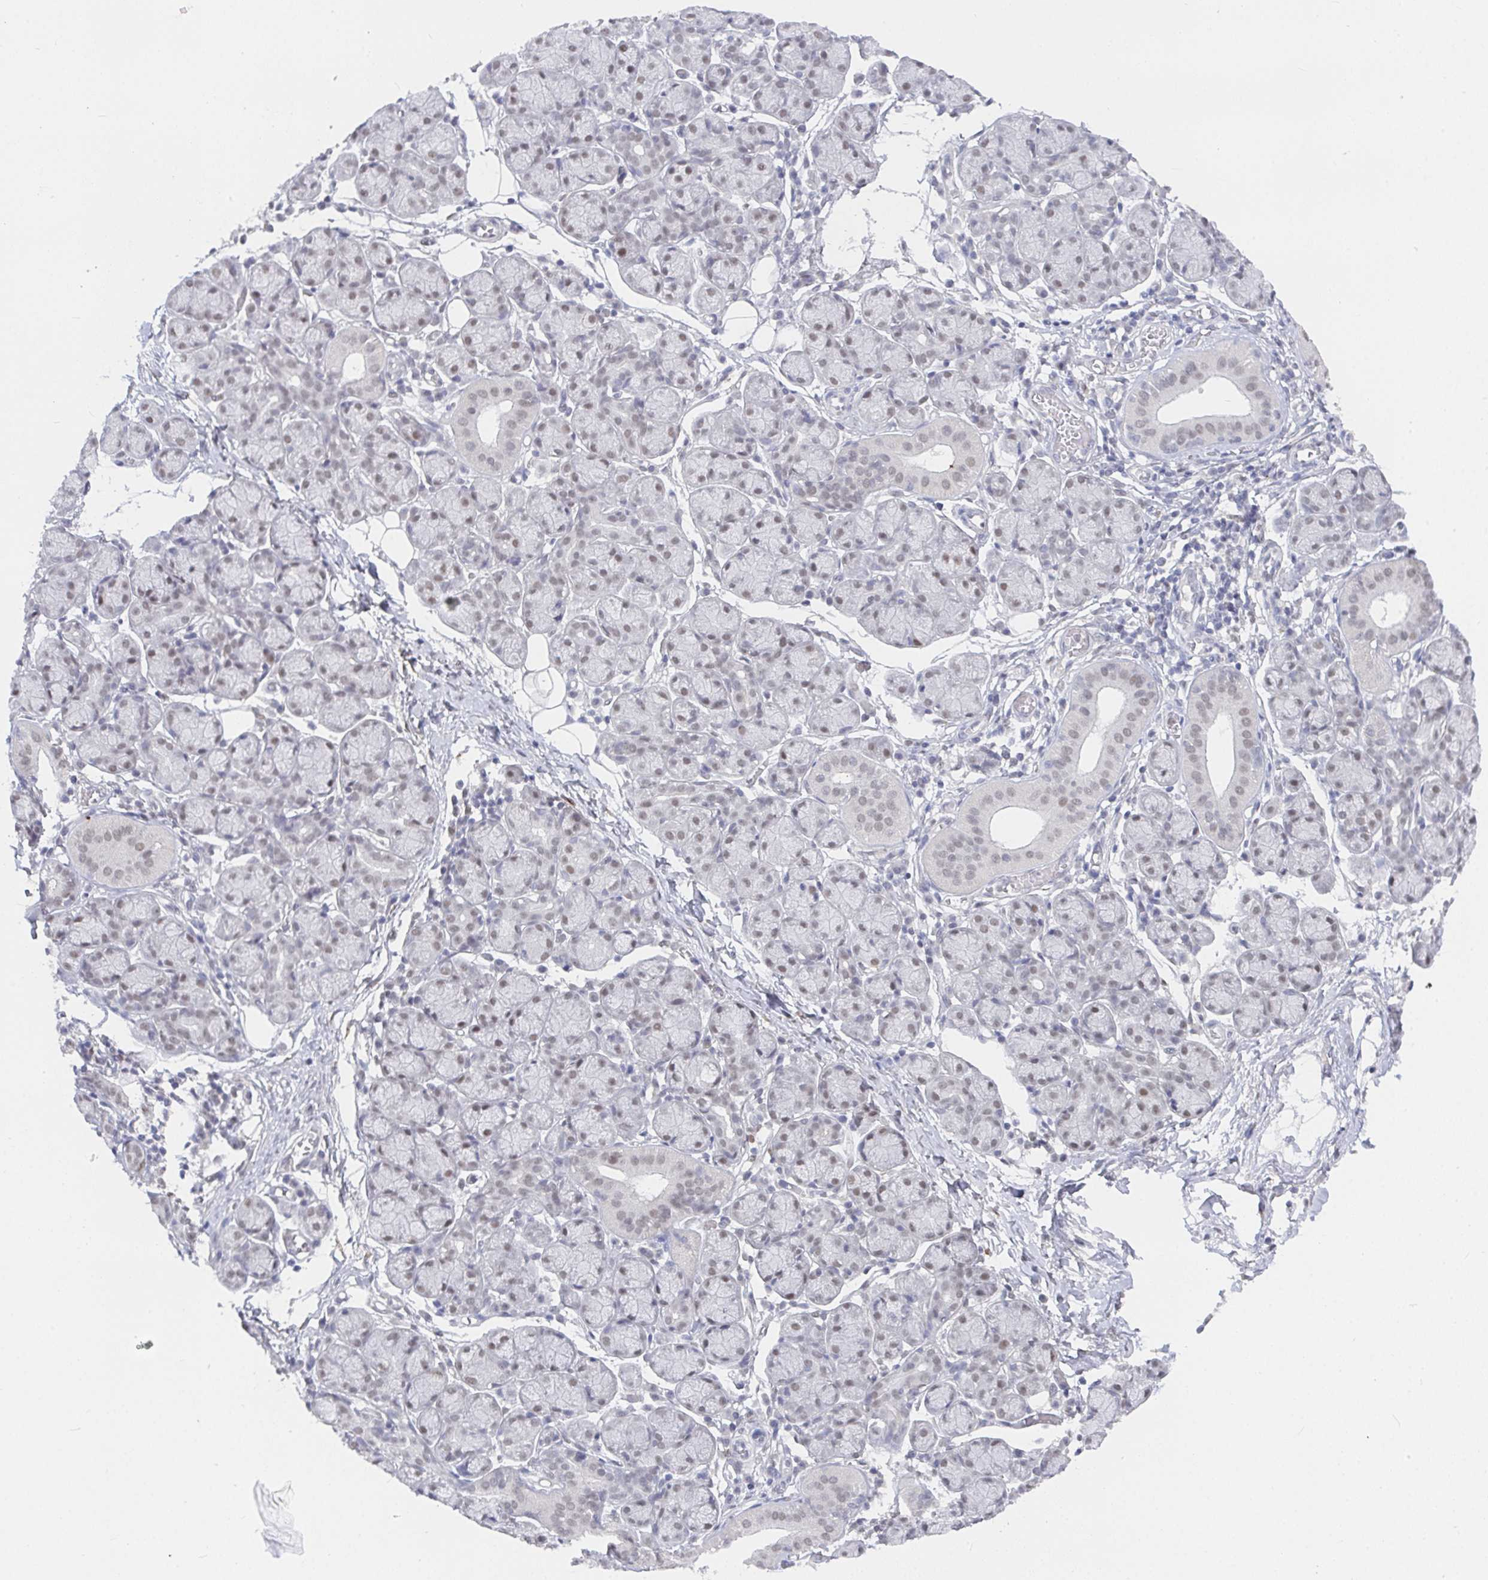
{"staining": {"intensity": "weak", "quantity": "<25%", "location": "nuclear"}, "tissue": "salivary gland", "cell_type": "Glandular cells", "image_type": "normal", "snomed": [{"axis": "morphology", "description": "Normal tissue, NOS"}, {"axis": "morphology", "description": "Inflammation, NOS"}, {"axis": "topography", "description": "Lymph node"}, {"axis": "topography", "description": "Salivary gland"}], "caption": "Immunohistochemistry (IHC) histopathology image of unremarkable salivary gland stained for a protein (brown), which exhibits no staining in glandular cells.", "gene": "RCOR1", "patient": {"sex": "male", "age": 3}}